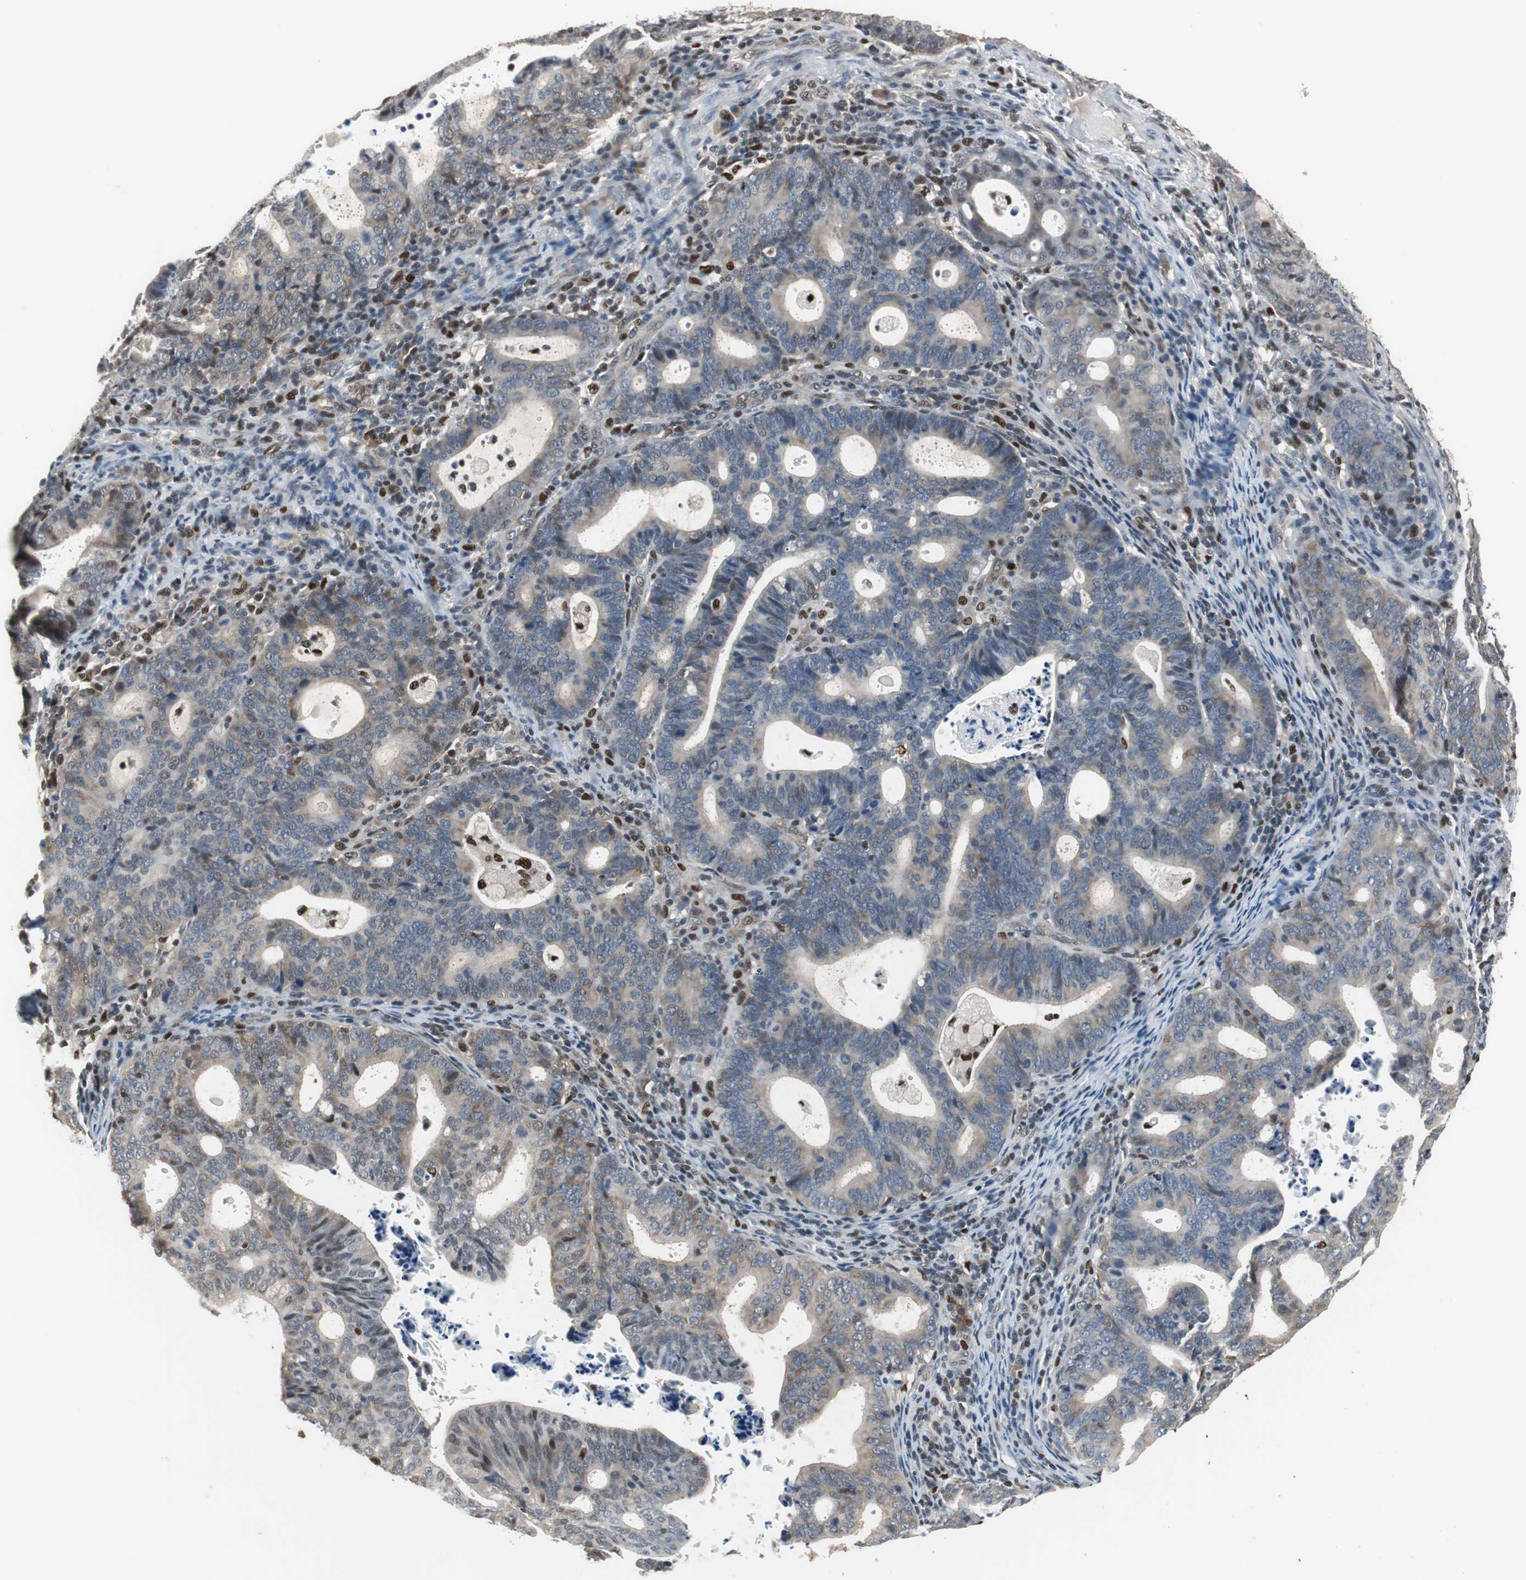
{"staining": {"intensity": "weak", "quantity": "<25%", "location": "cytoplasmic/membranous"}, "tissue": "endometrial cancer", "cell_type": "Tumor cells", "image_type": "cancer", "snomed": [{"axis": "morphology", "description": "Adenocarcinoma, NOS"}, {"axis": "topography", "description": "Uterus"}], "caption": "IHC histopathology image of neoplastic tissue: human endometrial cancer stained with DAB (3,3'-diaminobenzidine) shows no significant protein staining in tumor cells.", "gene": "MAFB", "patient": {"sex": "female", "age": 83}}